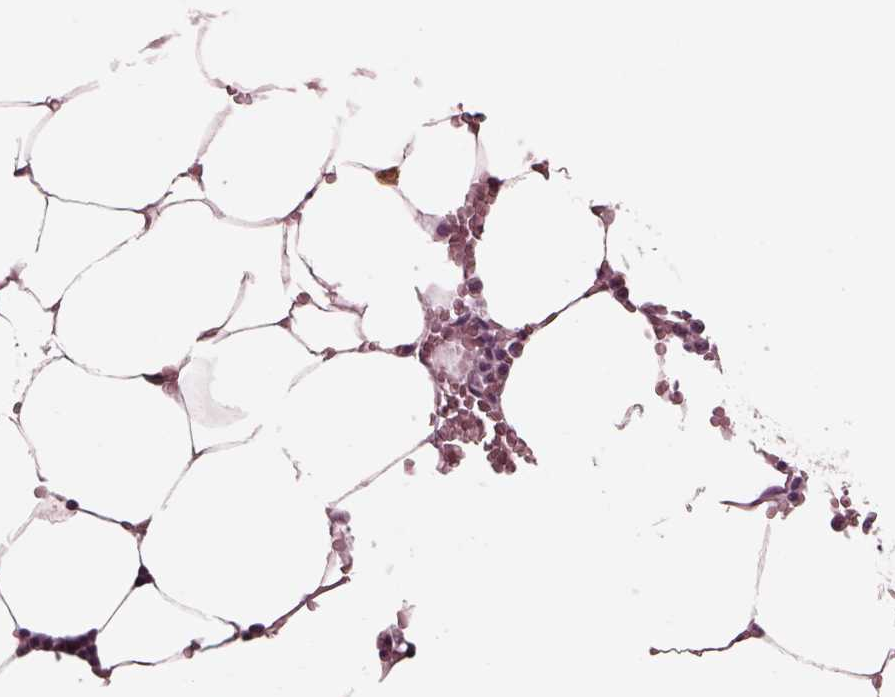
{"staining": {"intensity": "negative", "quantity": "none", "location": "none"}, "tissue": "bone marrow", "cell_type": "Hematopoietic cells", "image_type": "normal", "snomed": [{"axis": "morphology", "description": "Normal tissue, NOS"}, {"axis": "topography", "description": "Bone marrow"}], "caption": "Hematopoietic cells show no significant staining in unremarkable bone marrow. The staining is performed using DAB brown chromogen with nuclei counter-stained in using hematoxylin.", "gene": "SAXO1", "patient": {"sex": "female", "age": 52}}